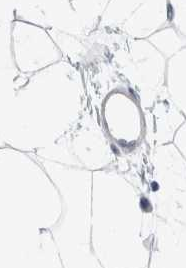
{"staining": {"intensity": "negative", "quantity": "none", "location": "none"}, "tissue": "breast", "cell_type": "Adipocytes", "image_type": "normal", "snomed": [{"axis": "morphology", "description": "Normal tissue, NOS"}, {"axis": "topography", "description": "Breast"}], "caption": "Adipocytes show no significant staining in normal breast.", "gene": "RTN4", "patient": {"sex": "female", "age": 23}}